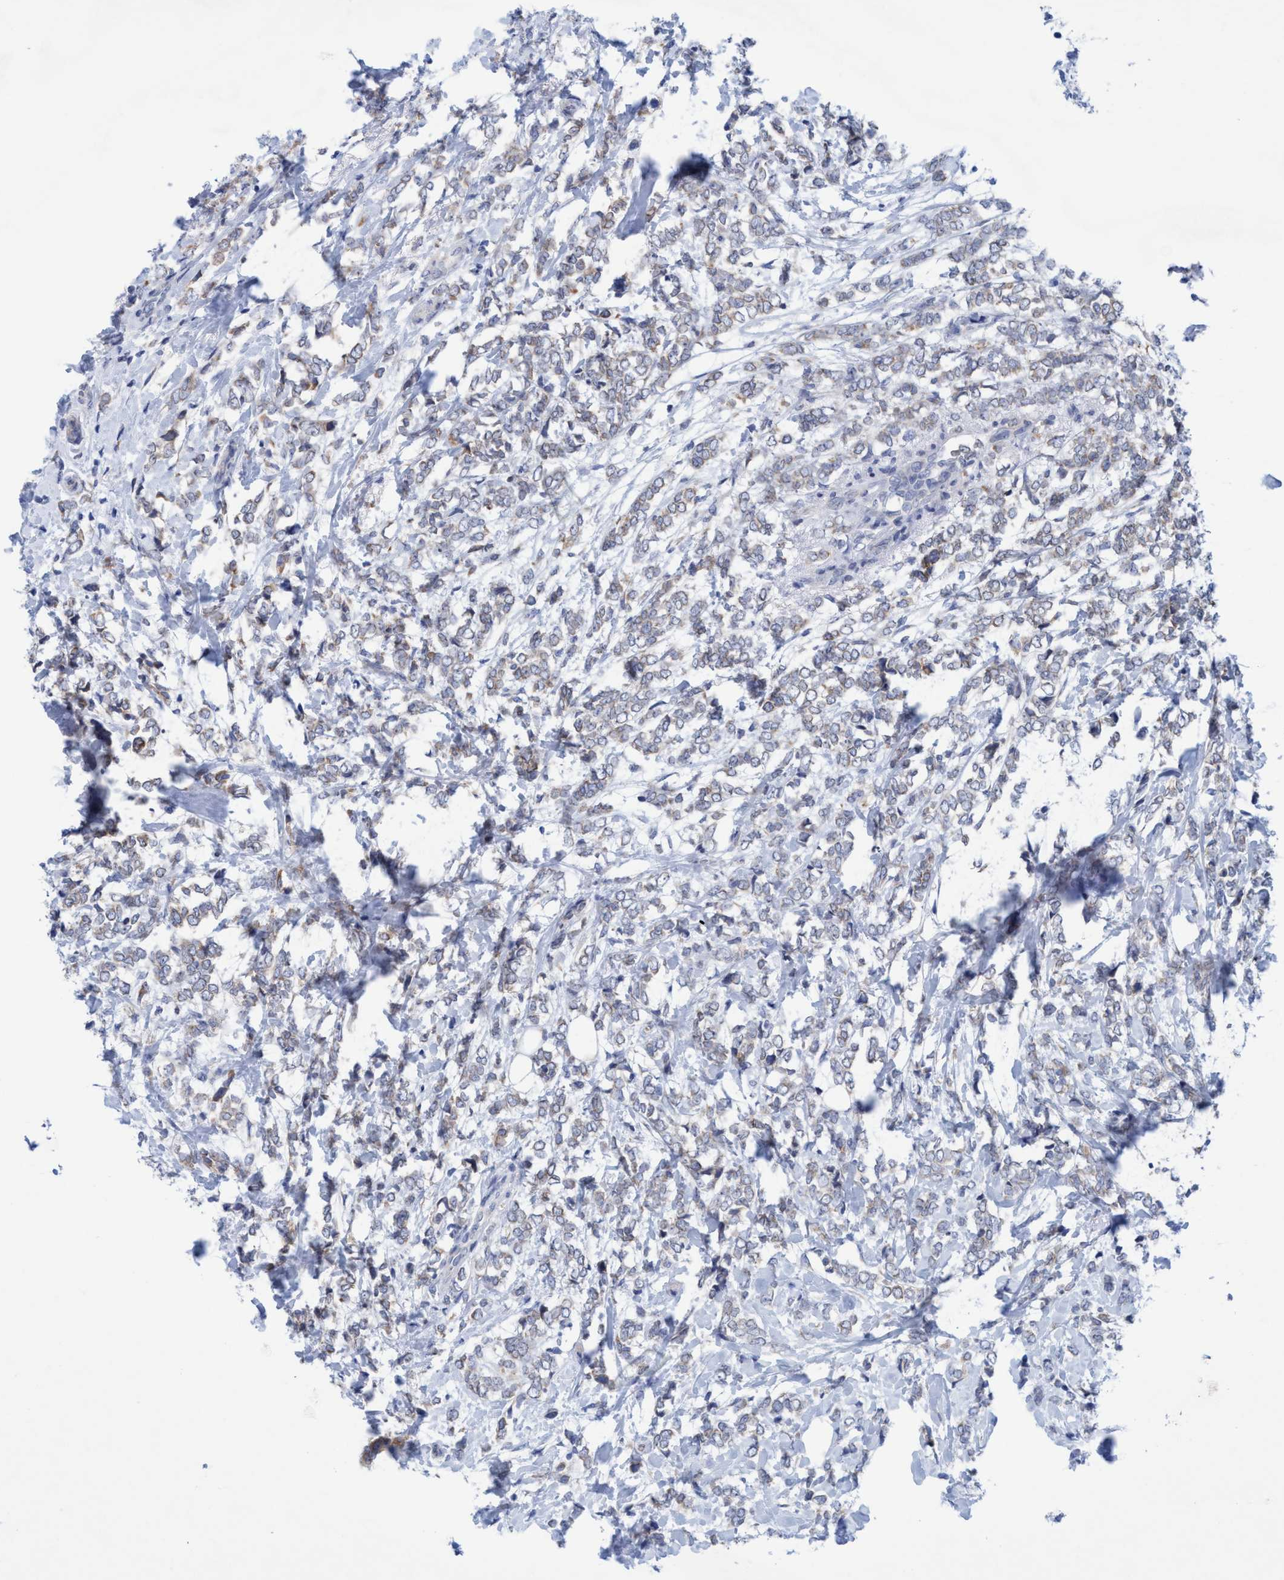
{"staining": {"intensity": "weak", "quantity": "25%-75%", "location": "cytoplasmic/membranous"}, "tissue": "breast cancer", "cell_type": "Tumor cells", "image_type": "cancer", "snomed": [{"axis": "morphology", "description": "Normal tissue, NOS"}, {"axis": "morphology", "description": "Lobular carcinoma"}, {"axis": "topography", "description": "Breast"}], "caption": "DAB immunohistochemical staining of breast cancer exhibits weak cytoplasmic/membranous protein staining in approximately 25%-75% of tumor cells.", "gene": "RSAD1", "patient": {"sex": "female", "age": 47}}